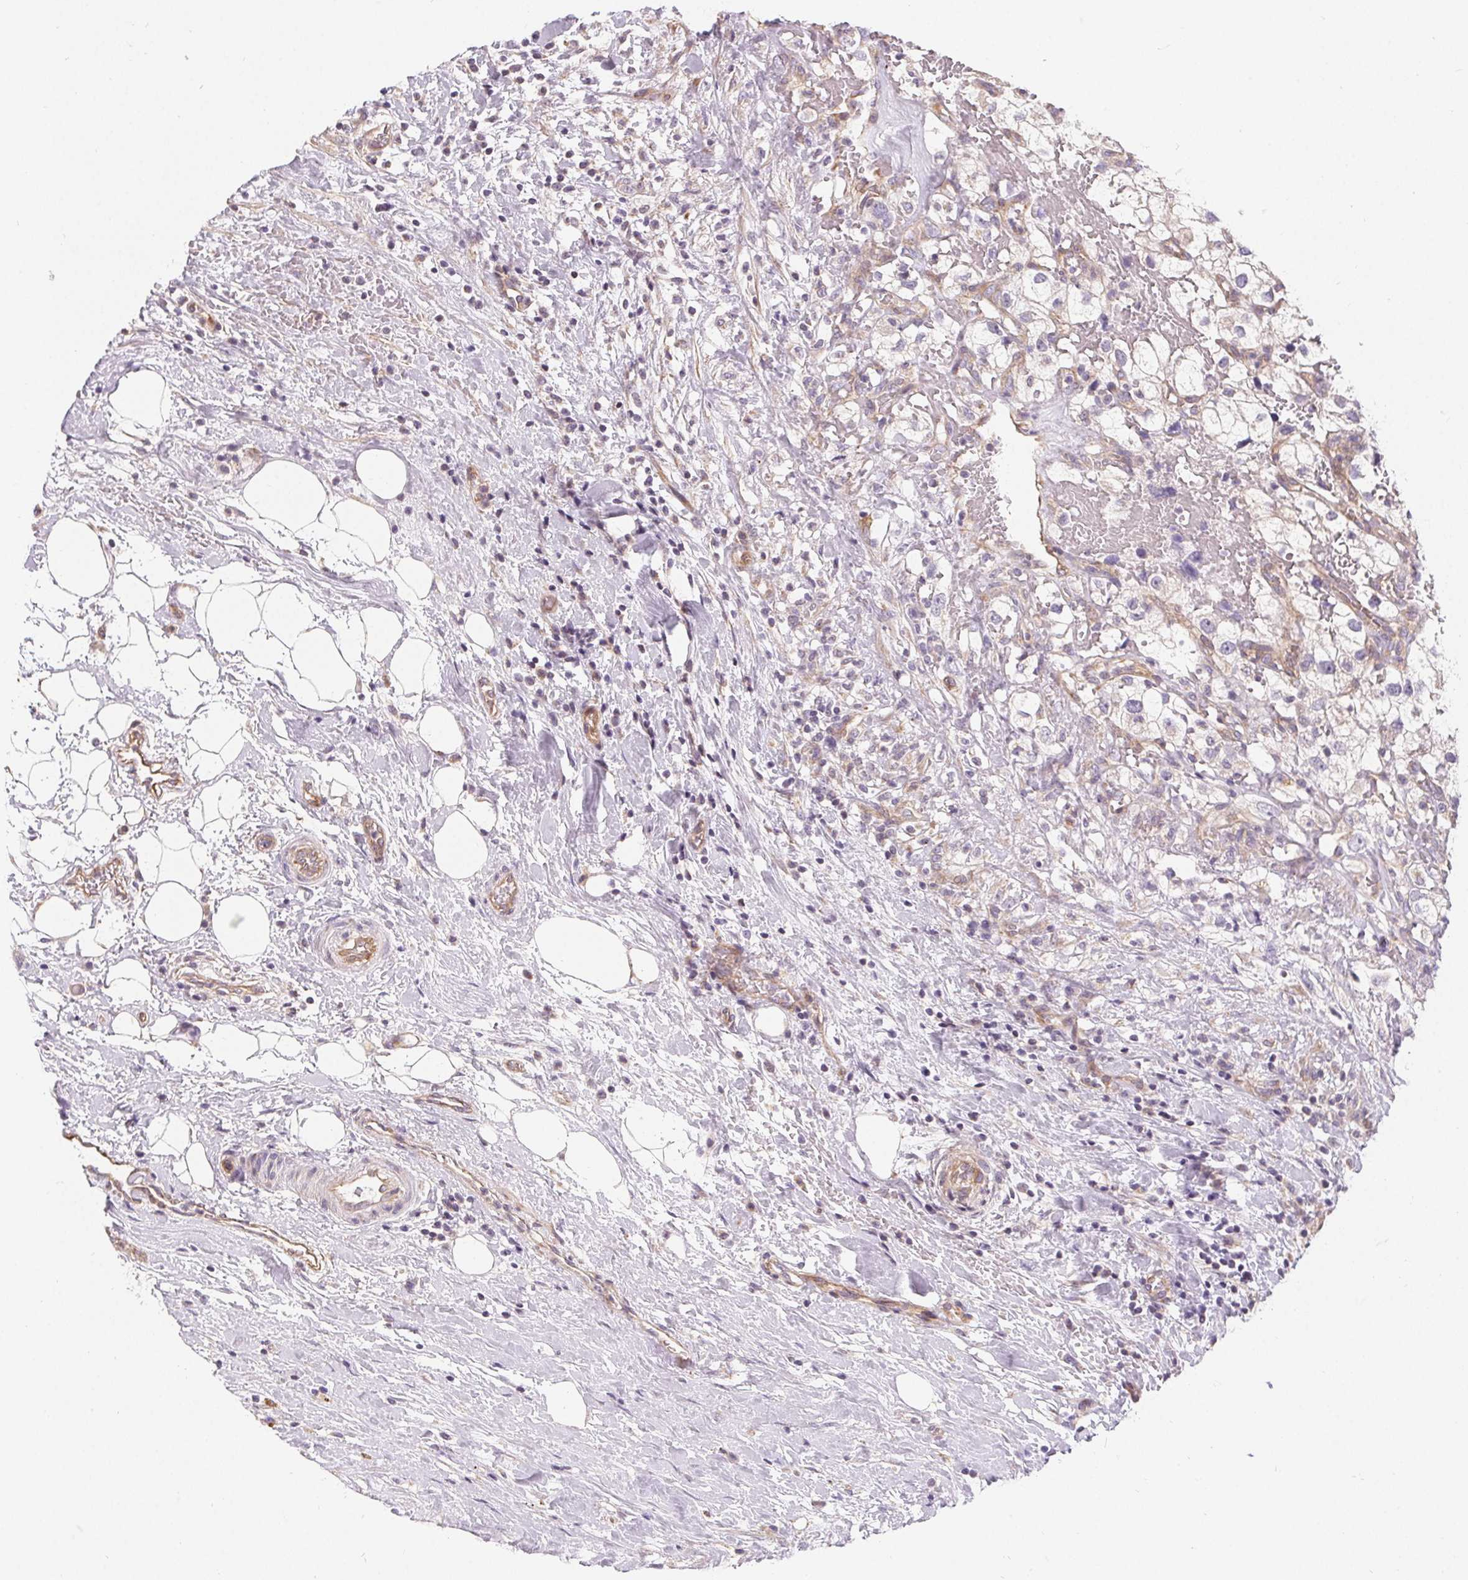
{"staining": {"intensity": "negative", "quantity": "none", "location": "none"}, "tissue": "renal cancer", "cell_type": "Tumor cells", "image_type": "cancer", "snomed": [{"axis": "morphology", "description": "Adenocarcinoma, NOS"}, {"axis": "topography", "description": "Kidney"}], "caption": "A photomicrograph of human renal cancer (adenocarcinoma) is negative for staining in tumor cells.", "gene": "APLP1", "patient": {"sex": "male", "age": 59}}